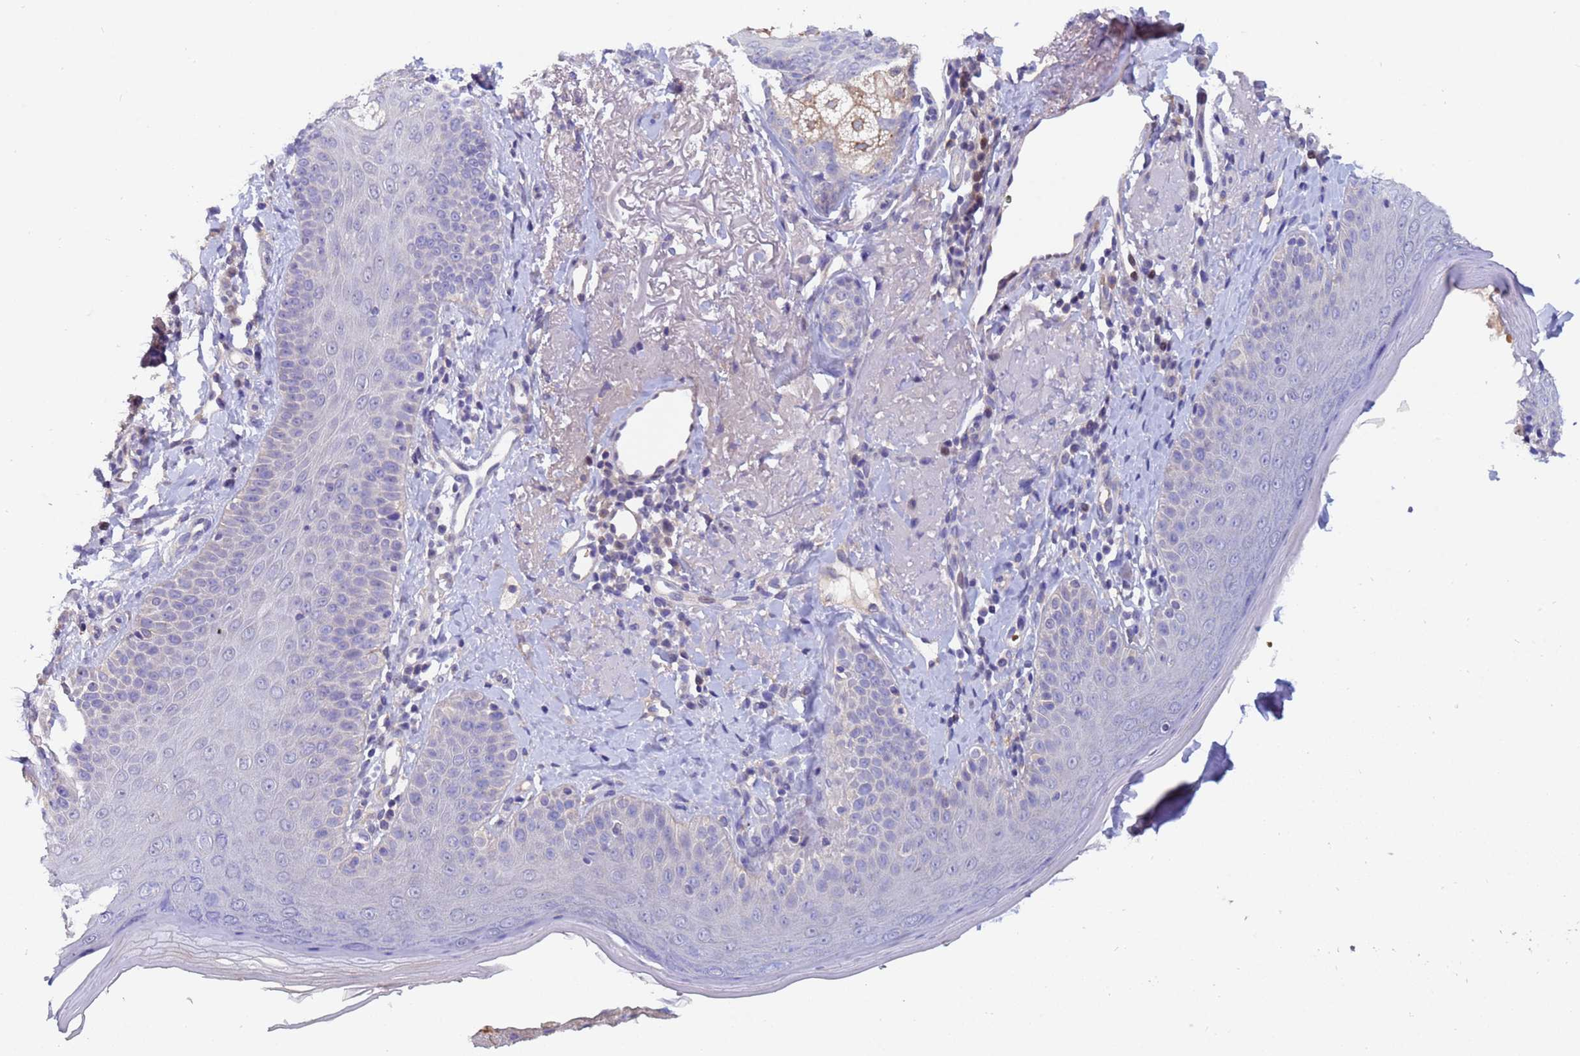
{"staining": {"intensity": "negative", "quantity": "none", "location": "none"}, "tissue": "skin", "cell_type": "Fibroblasts", "image_type": "normal", "snomed": [{"axis": "morphology", "description": "Normal tissue, NOS"}, {"axis": "topography", "description": "Skin"}], "caption": "High magnification brightfield microscopy of unremarkable skin stained with DAB (3,3'-diaminobenzidine) (brown) and counterstained with hematoxylin (blue): fibroblasts show no significant positivity.", "gene": "IHO1", "patient": {"sex": "male", "age": 57}}